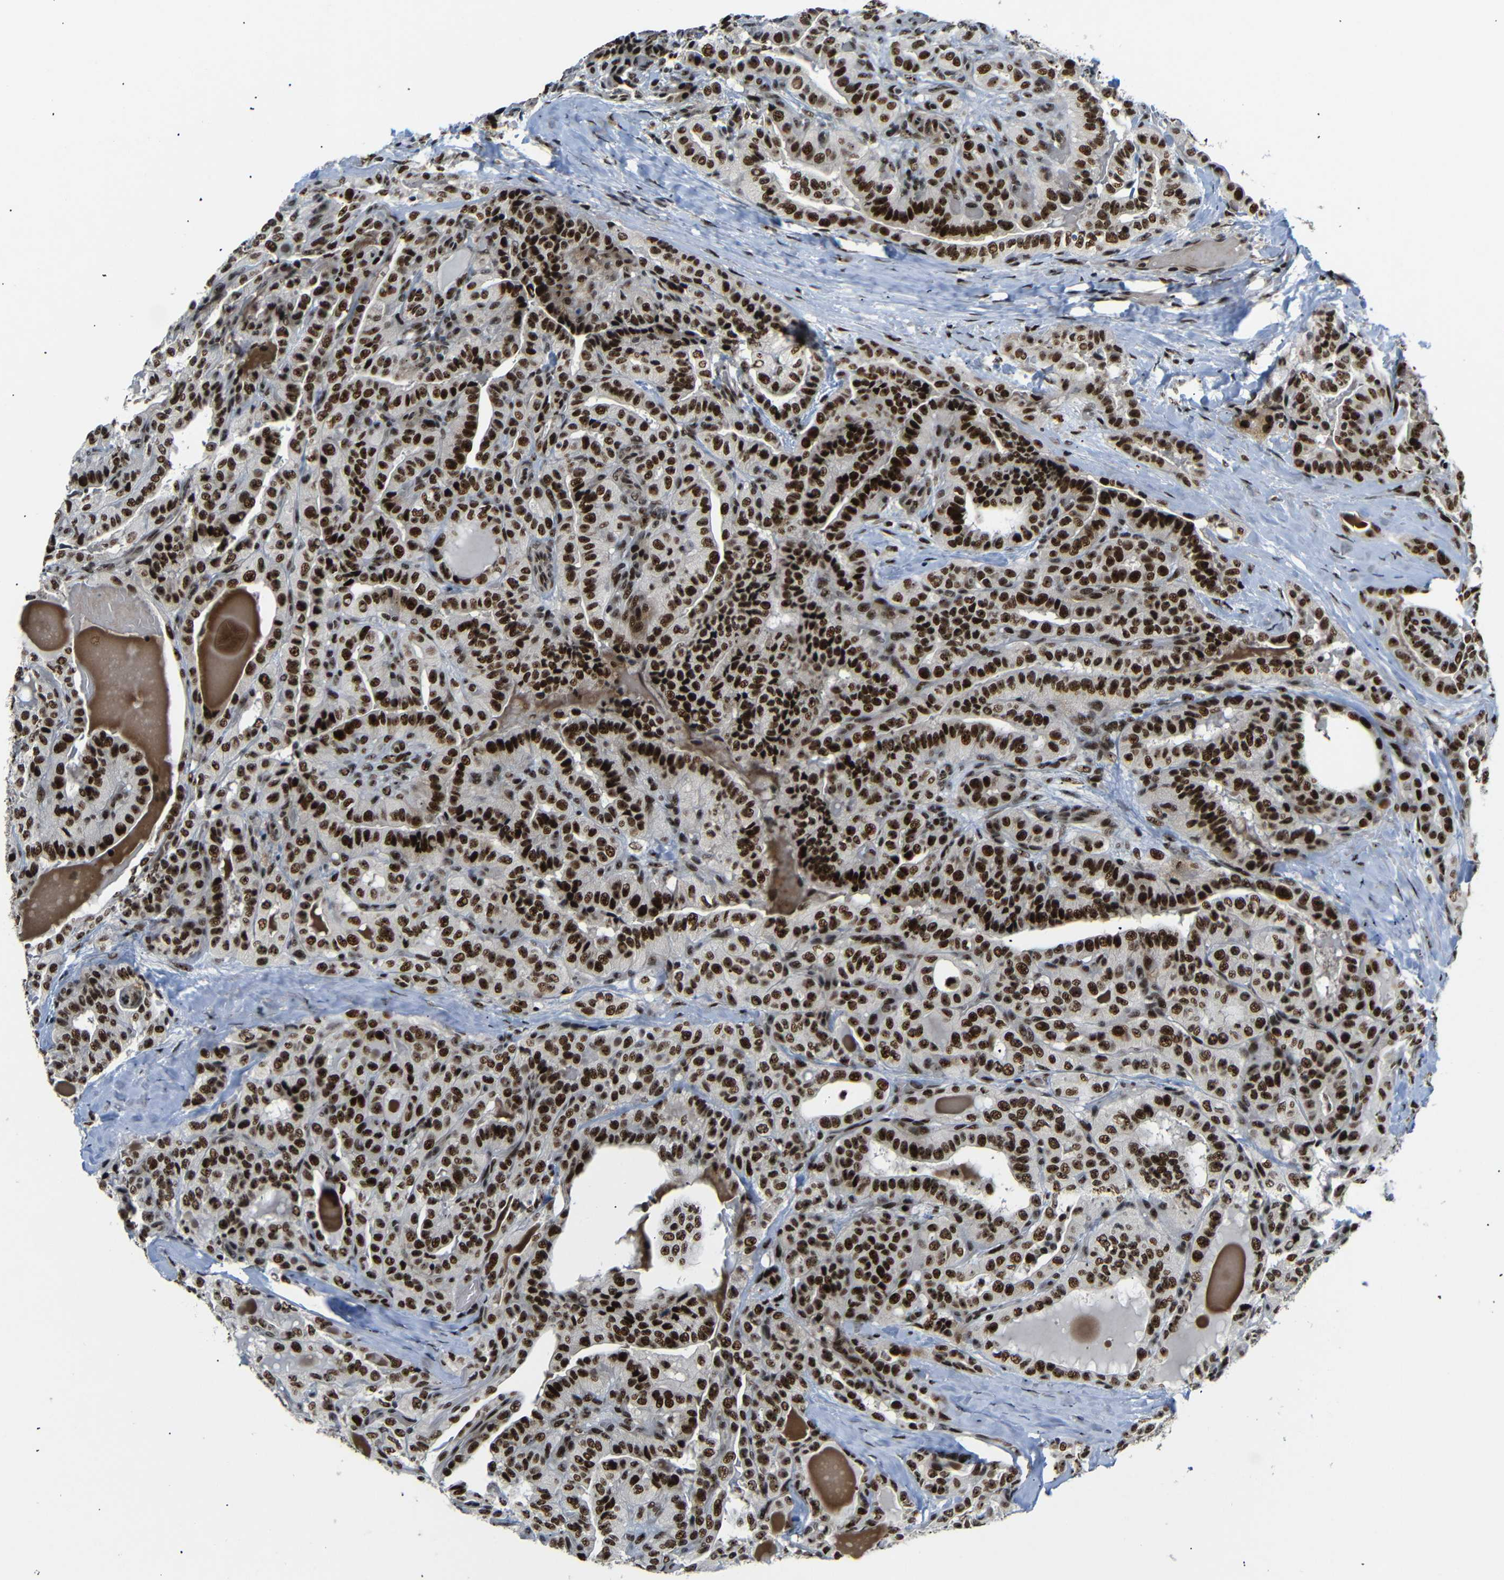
{"staining": {"intensity": "strong", "quantity": ">75%", "location": "nuclear"}, "tissue": "thyroid cancer", "cell_type": "Tumor cells", "image_type": "cancer", "snomed": [{"axis": "morphology", "description": "Papillary adenocarcinoma, NOS"}, {"axis": "topography", "description": "Thyroid gland"}], "caption": "Thyroid papillary adenocarcinoma tissue shows strong nuclear expression in about >75% of tumor cells", "gene": "SETDB2", "patient": {"sex": "male", "age": 77}}